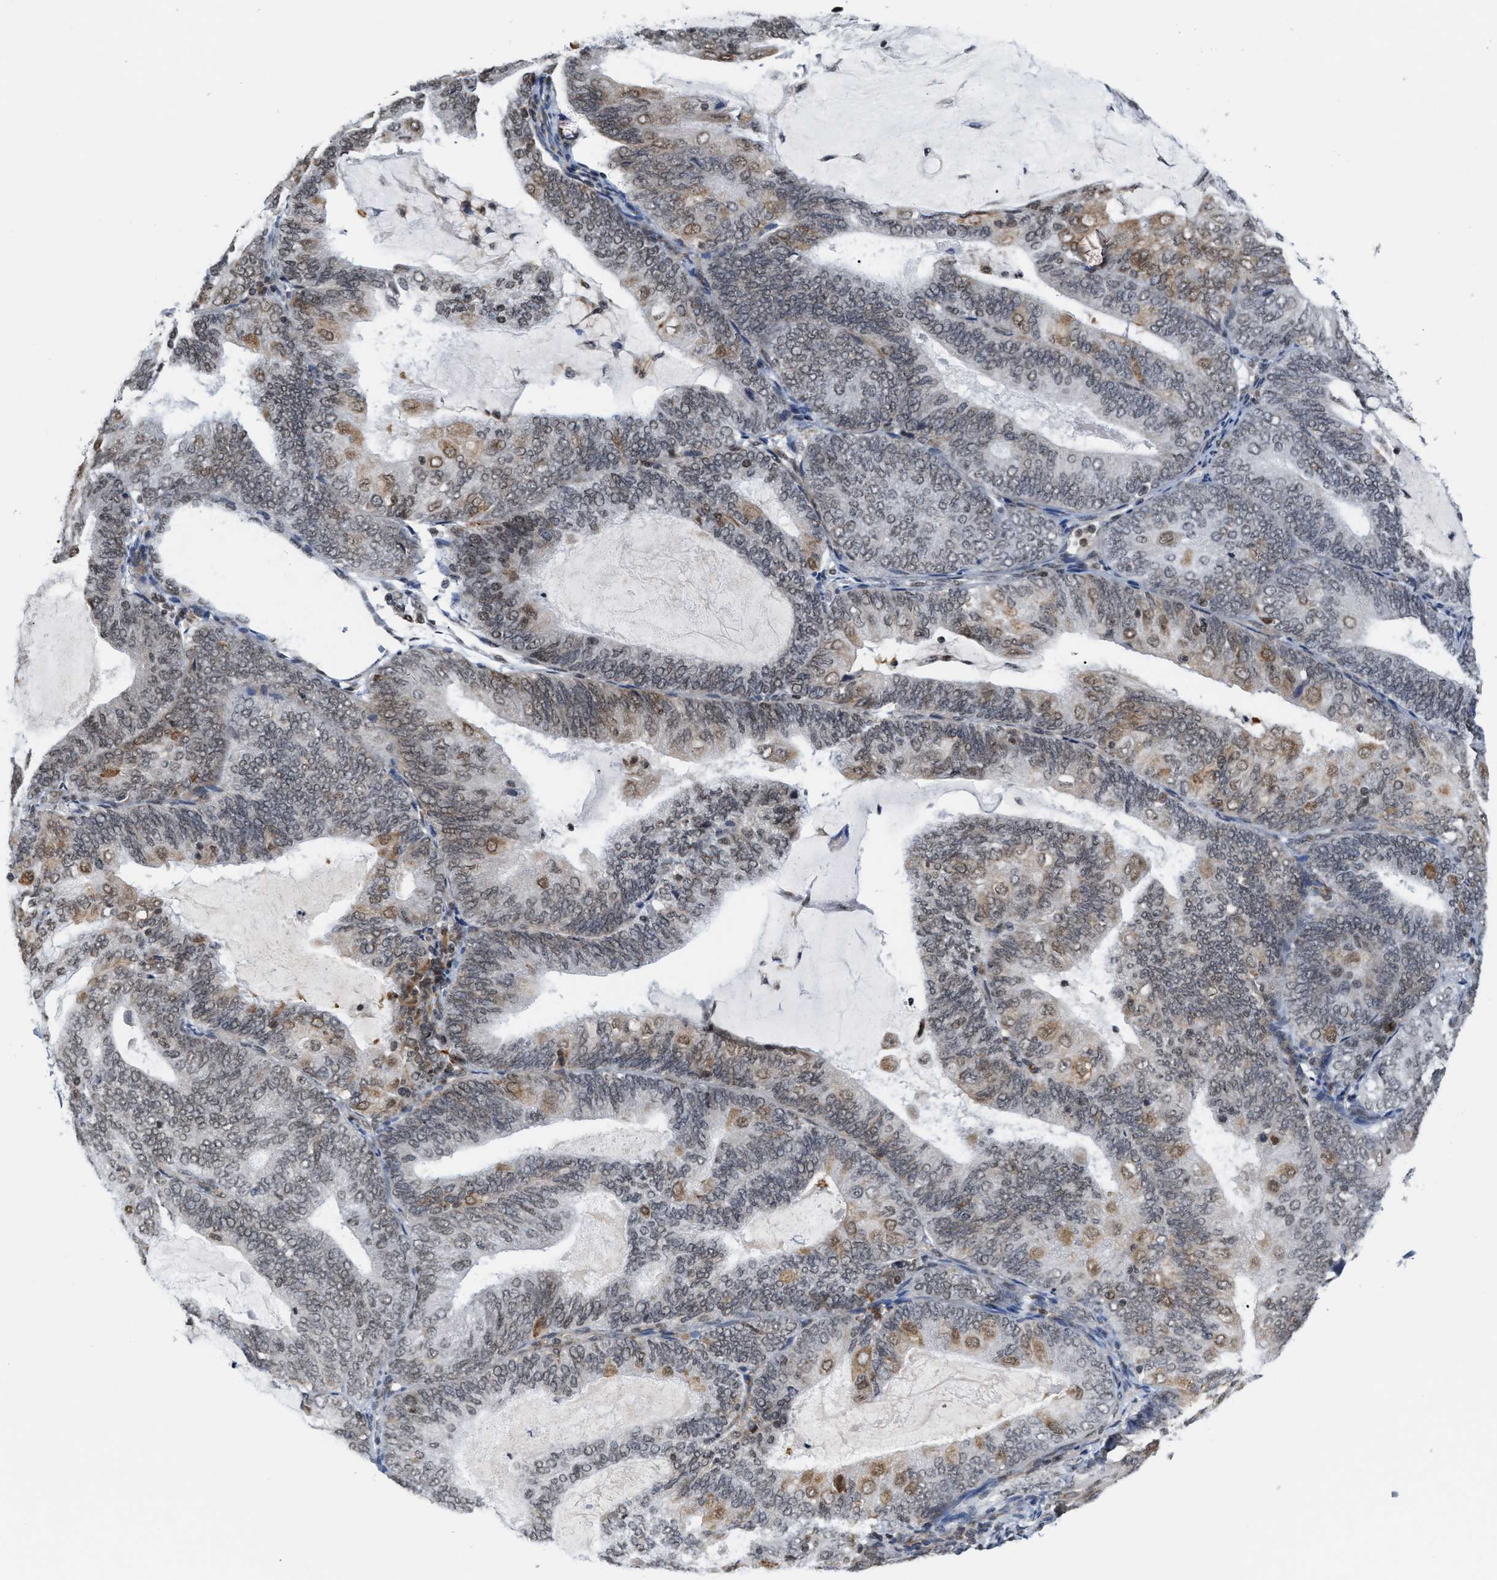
{"staining": {"intensity": "weak", "quantity": ">75%", "location": "nuclear"}, "tissue": "endometrial cancer", "cell_type": "Tumor cells", "image_type": "cancer", "snomed": [{"axis": "morphology", "description": "Adenocarcinoma, NOS"}, {"axis": "topography", "description": "Endometrium"}], "caption": "Immunohistochemistry staining of adenocarcinoma (endometrial), which displays low levels of weak nuclear expression in about >75% of tumor cells indicating weak nuclear protein staining. The staining was performed using DAB (brown) for protein detection and nuclei were counterstained in hematoxylin (blue).", "gene": "ANKRD6", "patient": {"sex": "female", "age": 81}}